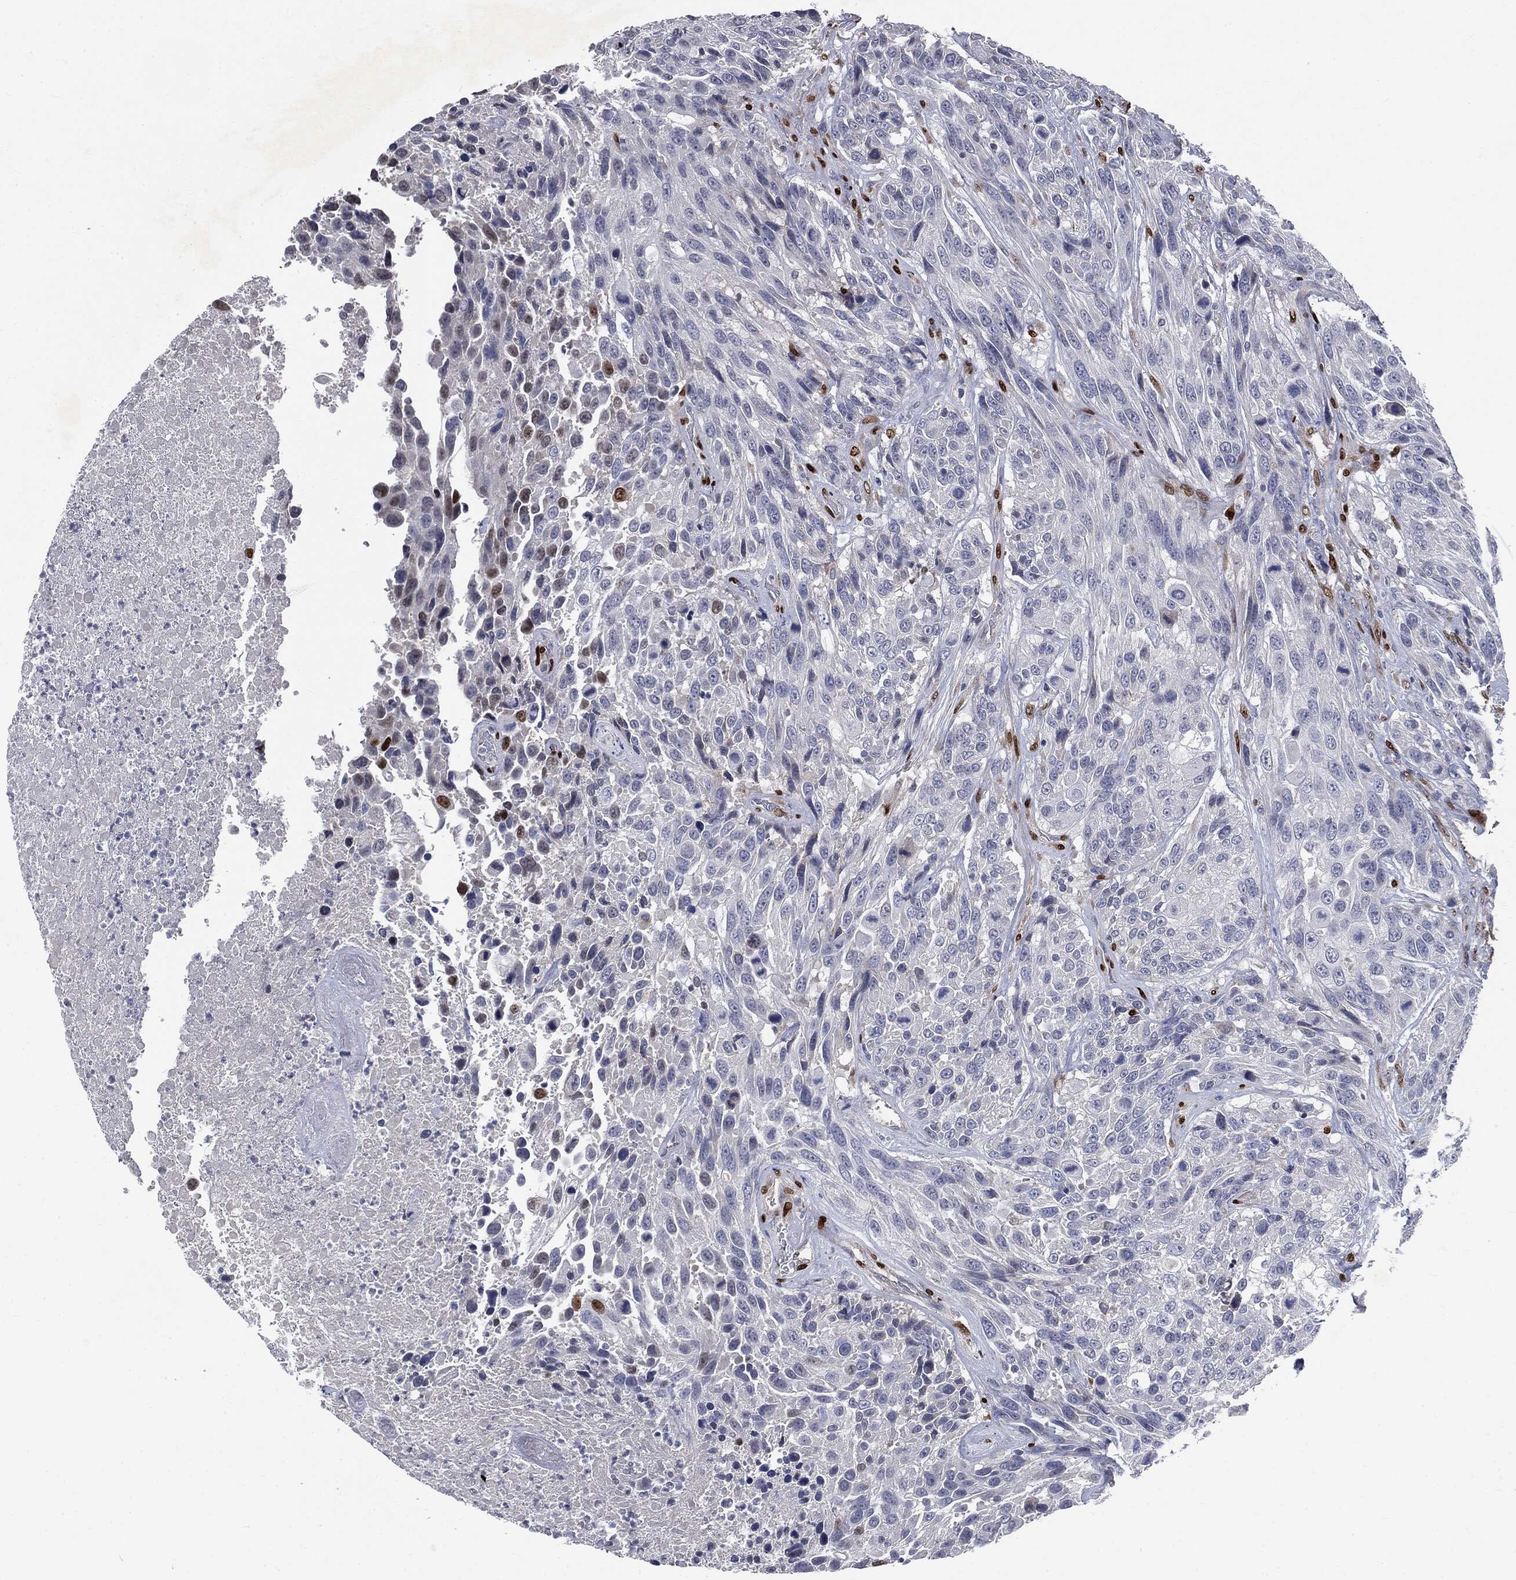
{"staining": {"intensity": "negative", "quantity": "none", "location": "none"}, "tissue": "urothelial cancer", "cell_type": "Tumor cells", "image_type": "cancer", "snomed": [{"axis": "morphology", "description": "Urothelial carcinoma, High grade"}, {"axis": "topography", "description": "Urinary bladder"}], "caption": "Histopathology image shows no significant protein positivity in tumor cells of urothelial cancer. (DAB (3,3'-diaminobenzidine) immunohistochemistry (IHC), high magnification).", "gene": "CASD1", "patient": {"sex": "female", "age": 70}}